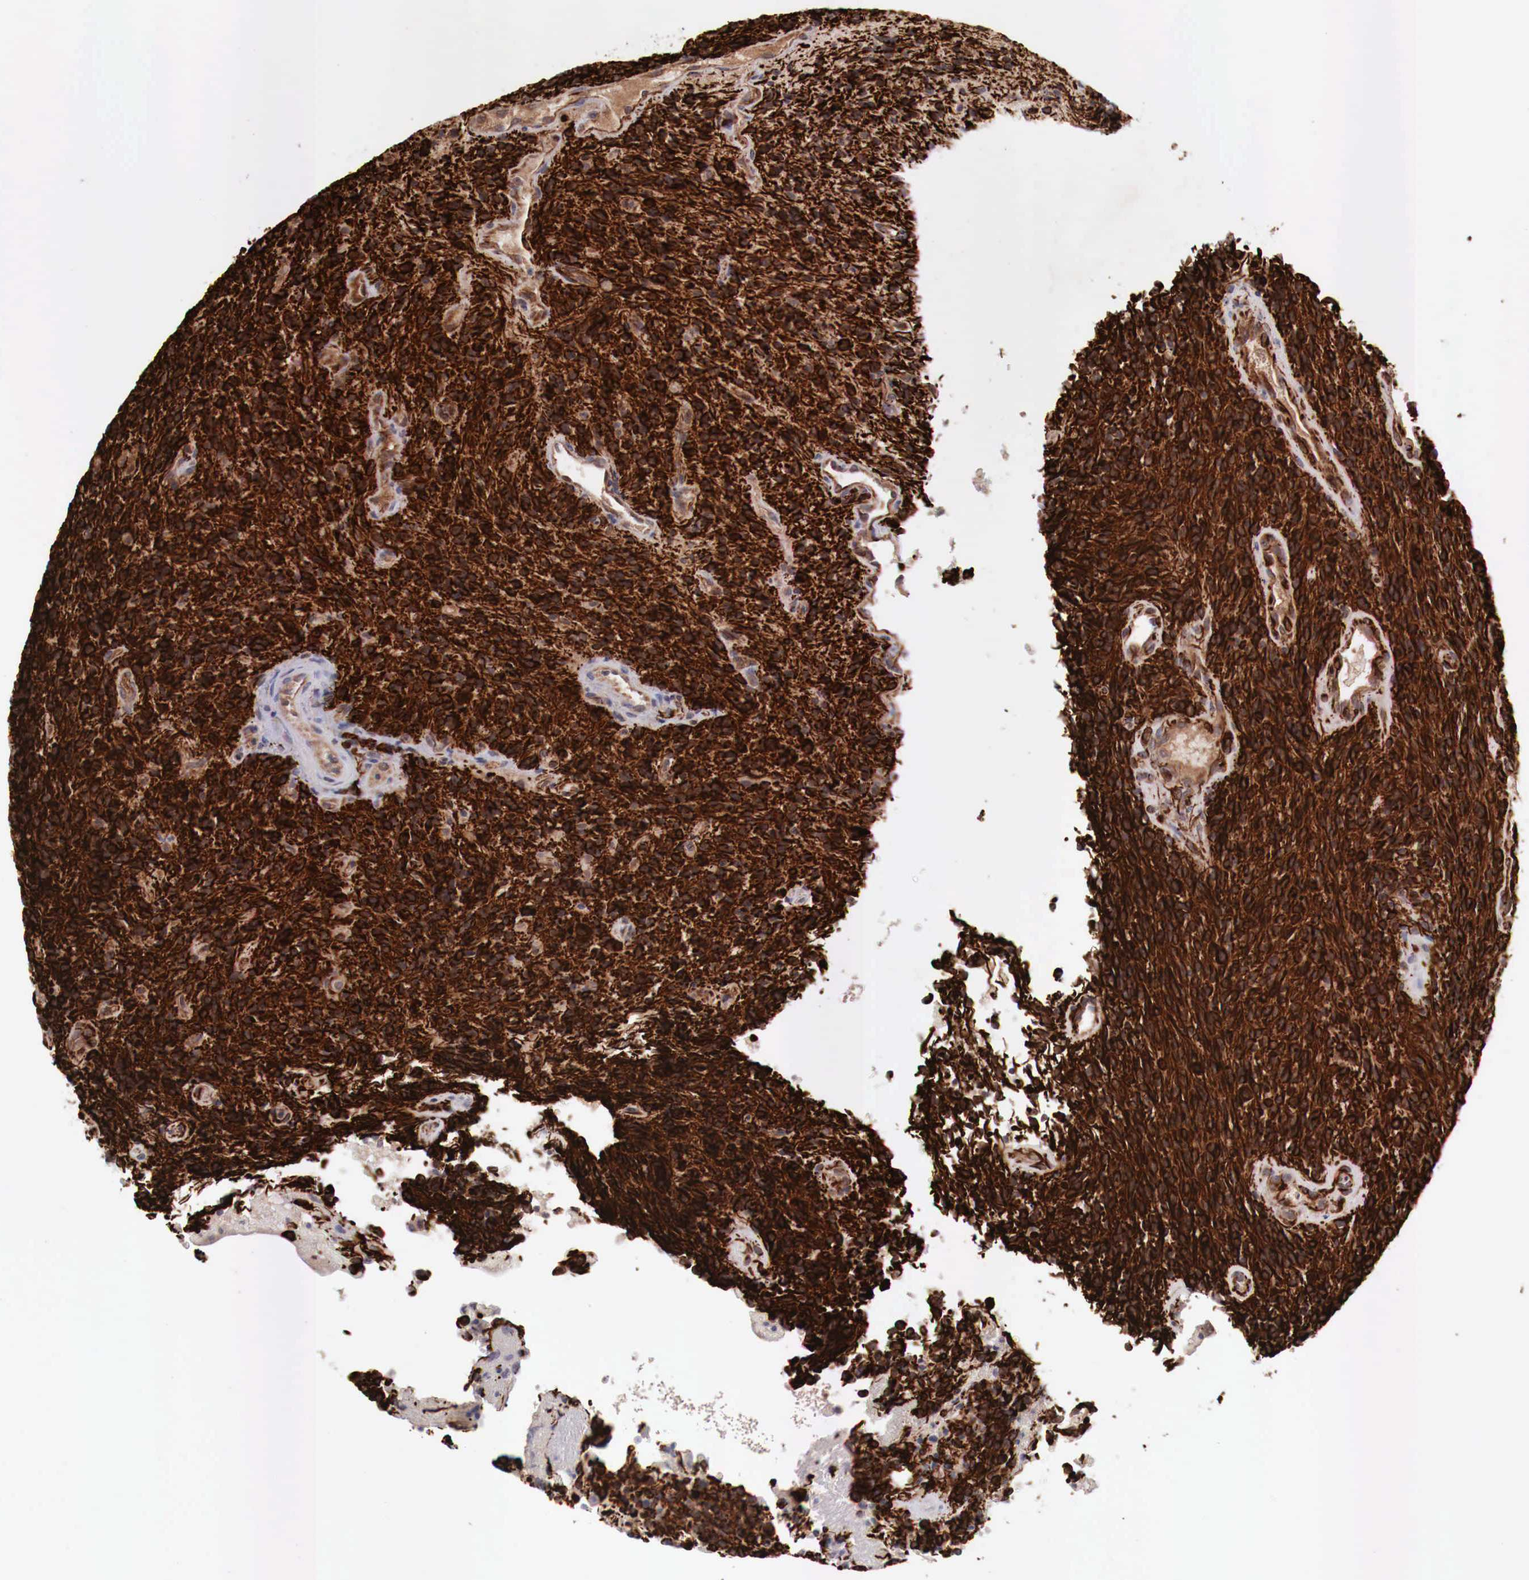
{"staining": {"intensity": "strong", "quantity": ">75%", "location": "cytoplasmic/membranous"}, "tissue": "glioma", "cell_type": "Tumor cells", "image_type": "cancer", "snomed": [{"axis": "morphology", "description": "Glioma, malignant, High grade"}, {"axis": "topography", "description": "Brain"}], "caption": "Protein positivity by IHC shows strong cytoplasmic/membranous staining in approximately >75% of tumor cells in glioma.", "gene": "WT1", "patient": {"sex": "female", "age": 13}}